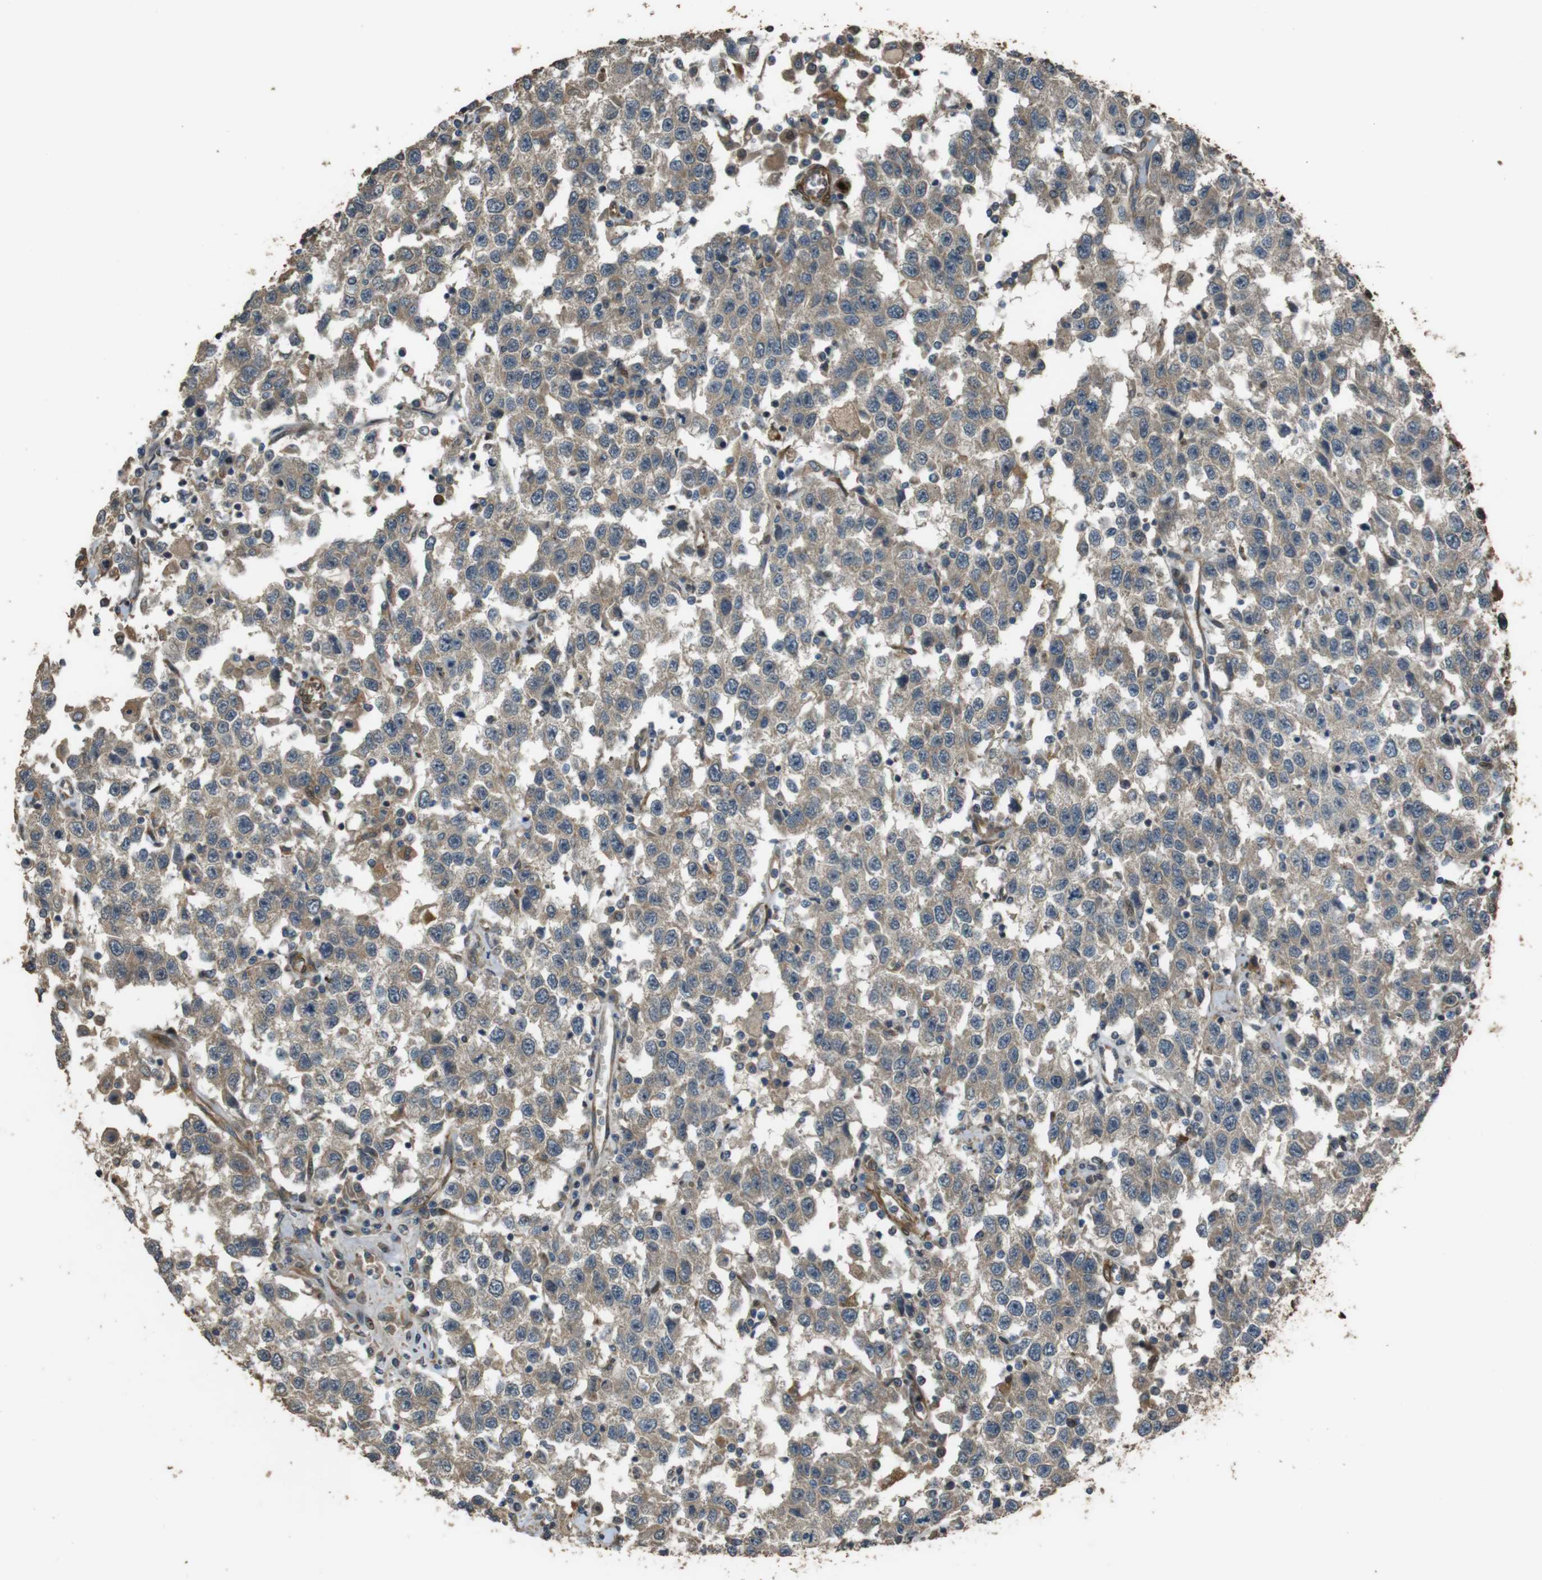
{"staining": {"intensity": "weak", "quantity": ">75%", "location": "cytoplasmic/membranous"}, "tissue": "testis cancer", "cell_type": "Tumor cells", "image_type": "cancer", "snomed": [{"axis": "morphology", "description": "Seminoma, NOS"}, {"axis": "topography", "description": "Testis"}], "caption": "Immunohistochemical staining of seminoma (testis) displays weak cytoplasmic/membranous protein staining in approximately >75% of tumor cells. The protein is shown in brown color, while the nuclei are stained blue.", "gene": "MSRB3", "patient": {"sex": "male", "age": 41}}